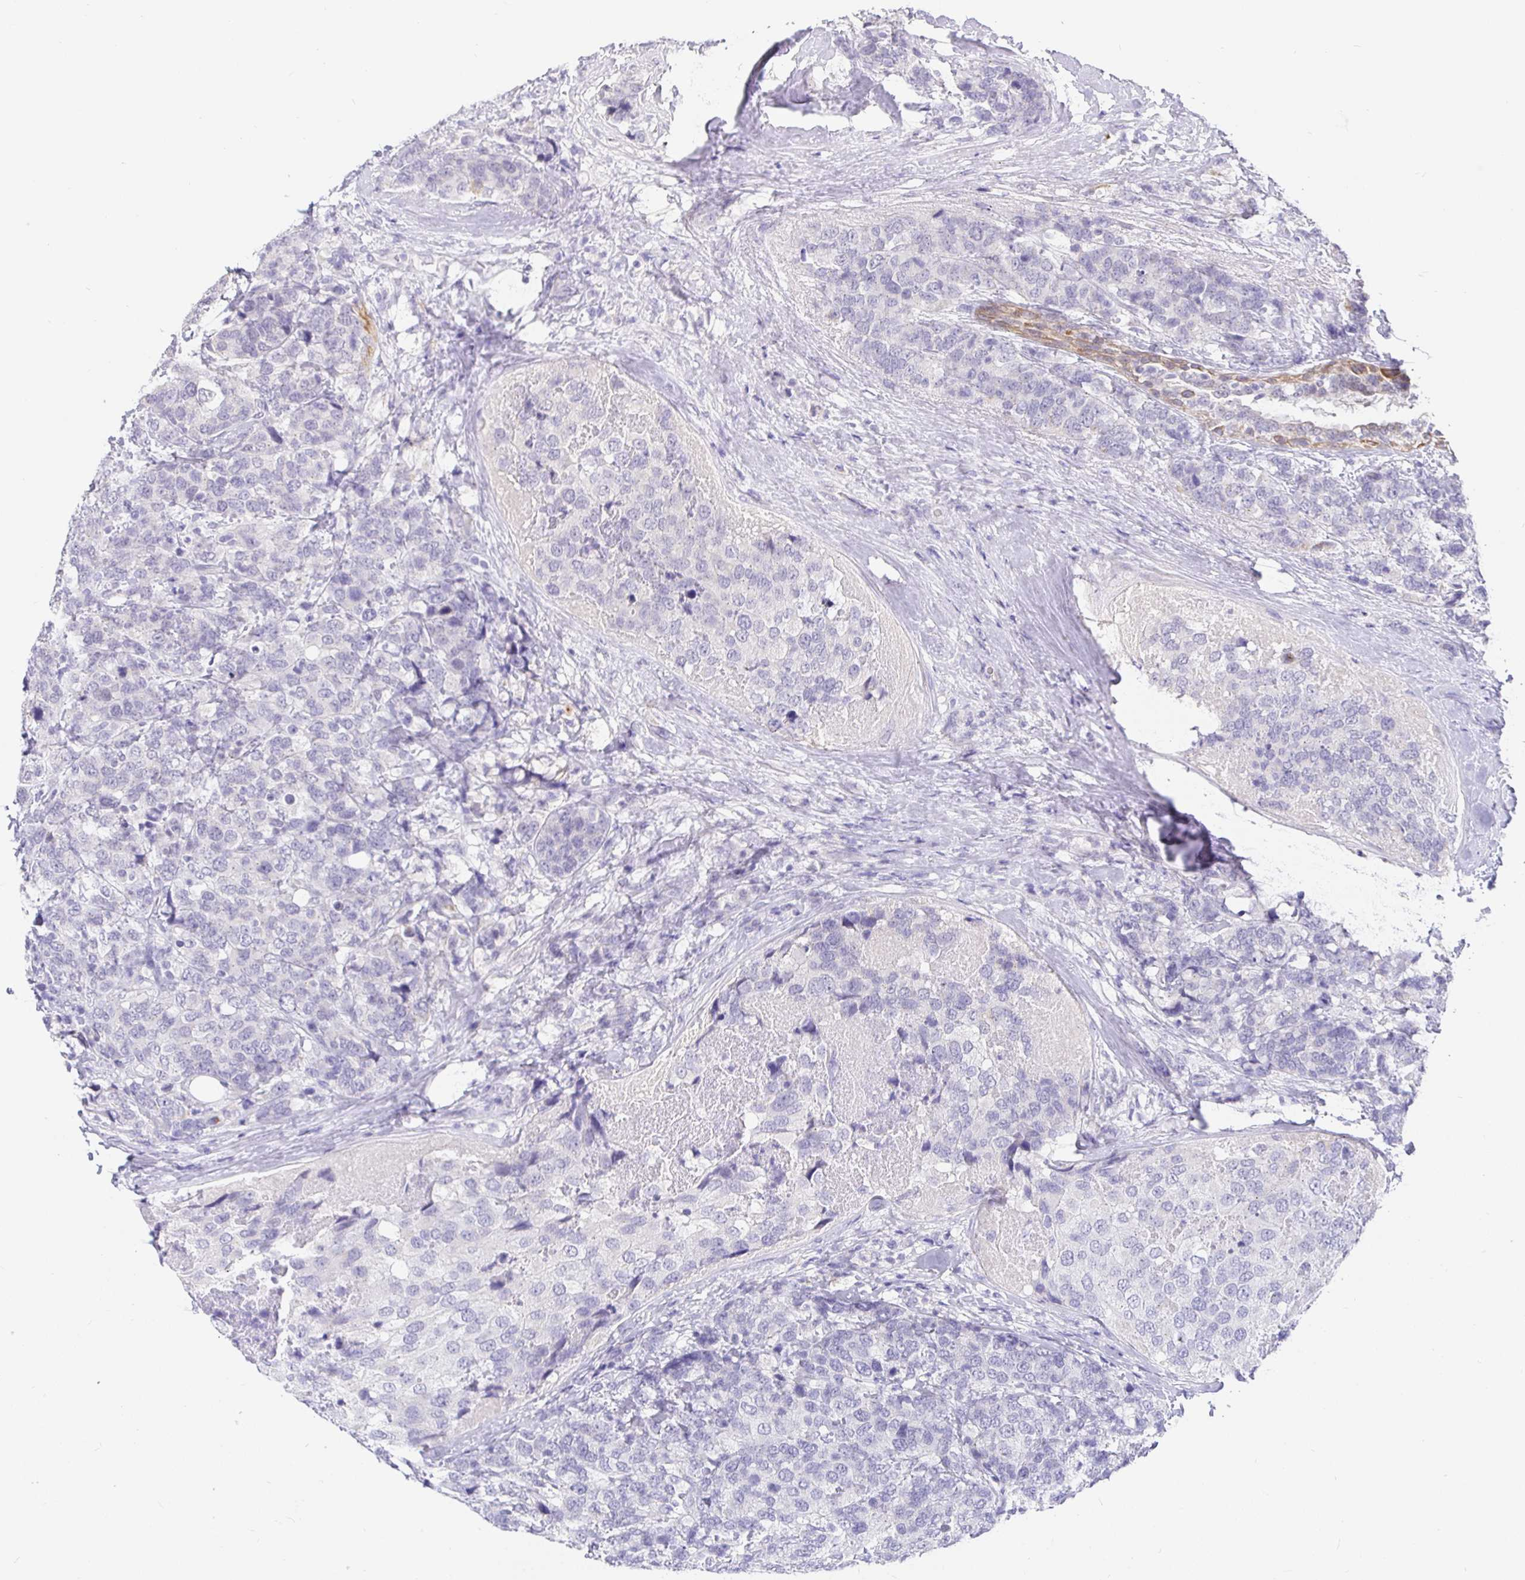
{"staining": {"intensity": "negative", "quantity": "none", "location": "none"}, "tissue": "breast cancer", "cell_type": "Tumor cells", "image_type": "cancer", "snomed": [{"axis": "morphology", "description": "Lobular carcinoma"}, {"axis": "topography", "description": "Breast"}], "caption": "This histopathology image is of lobular carcinoma (breast) stained with immunohistochemistry to label a protein in brown with the nuclei are counter-stained blue. There is no positivity in tumor cells.", "gene": "EZHIP", "patient": {"sex": "female", "age": 59}}